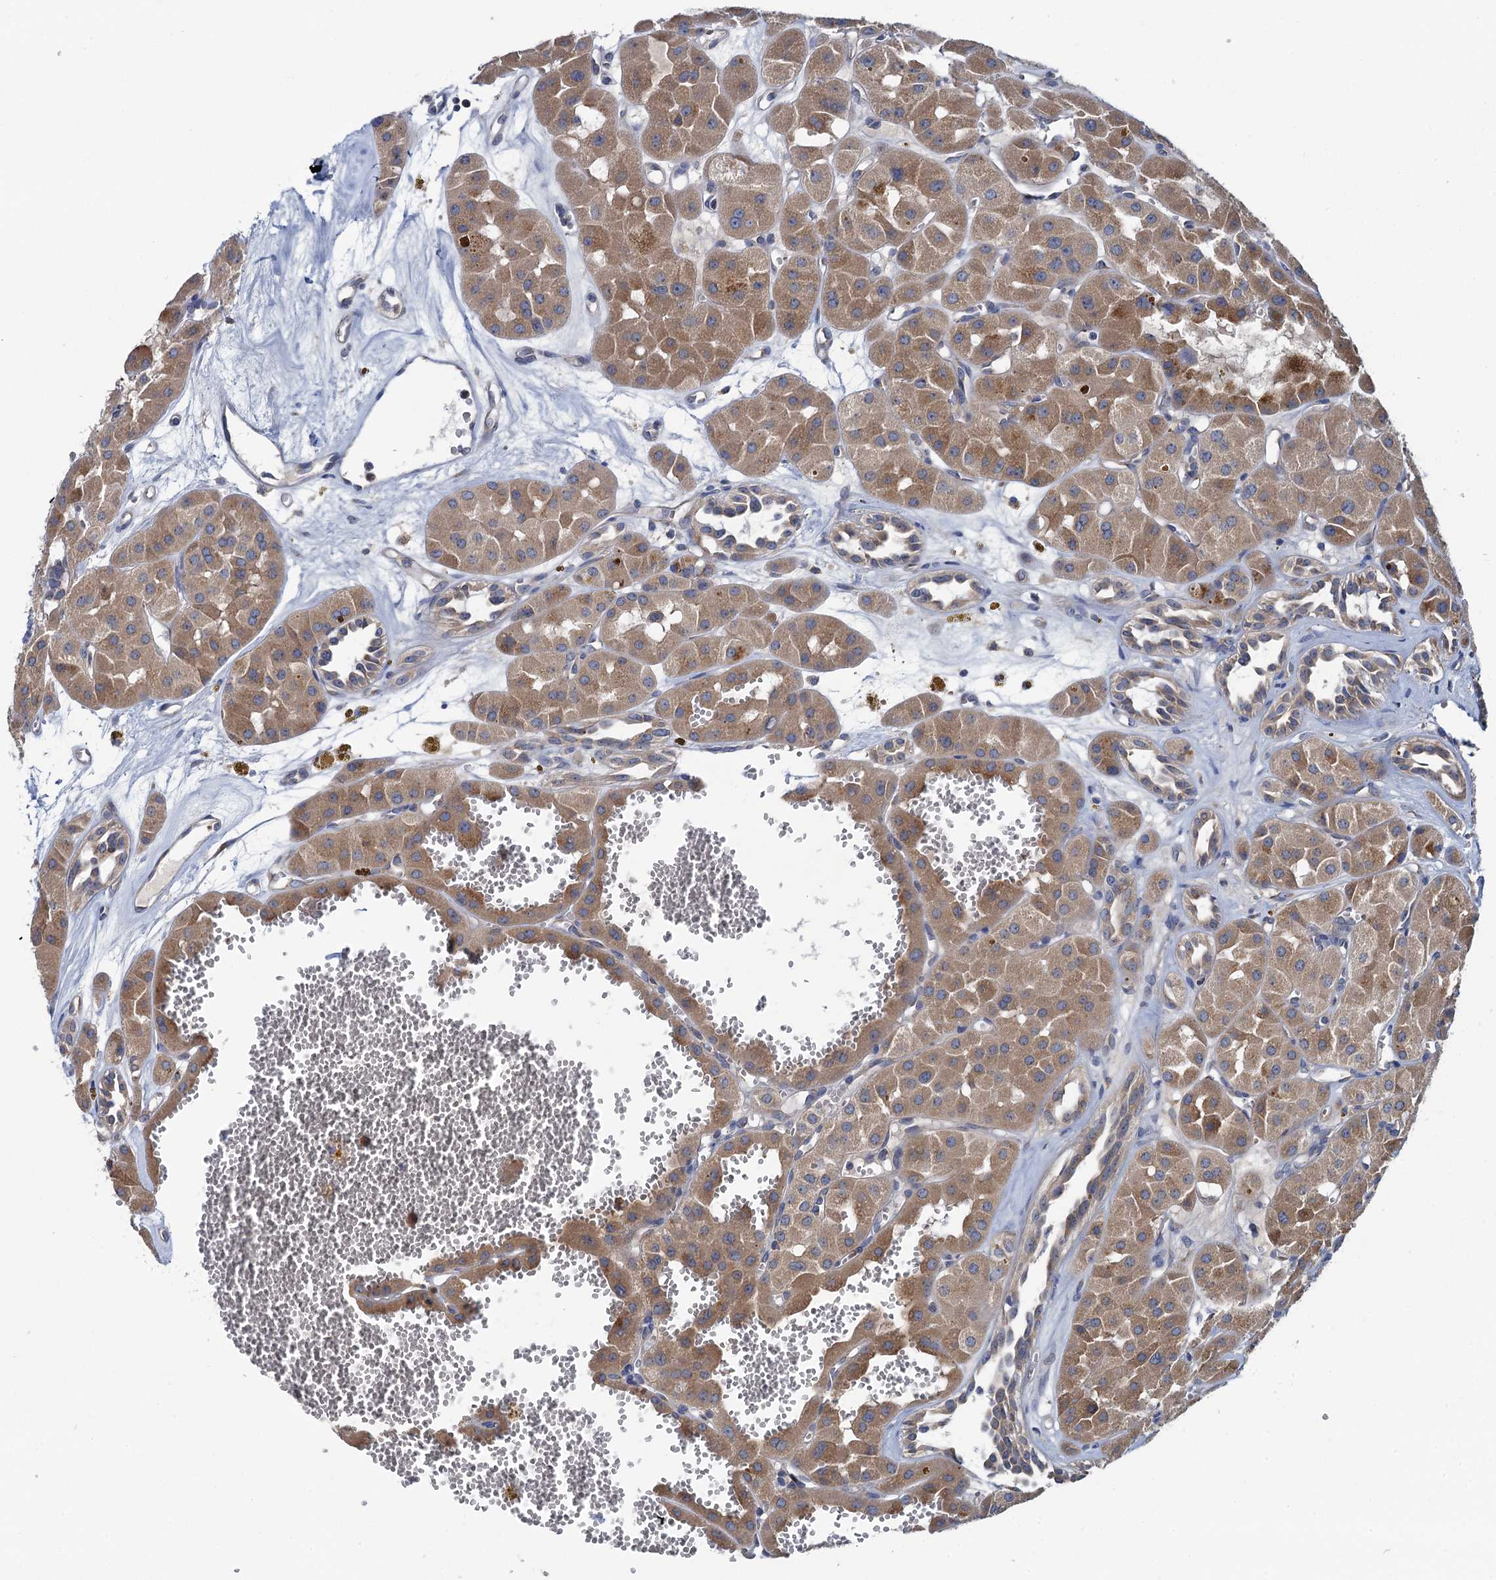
{"staining": {"intensity": "moderate", "quantity": ">75%", "location": "cytoplasmic/membranous"}, "tissue": "renal cancer", "cell_type": "Tumor cells", "image_type": "cancer", "snomed": [{"axis": "morphology", "description": "Carcinoma, NOS"}, {"axis": "topography", "description": "Kidney"}], "caption": "DAB (3,3'-diaminobenzidine) immunohistochemical staining of human renal cancer reveals moderate cytoplasmic/membranous protein staining in approximately >75% of tumor cells.", "gene": "ADCY9", "patient": {"sex": "female", "age": 75}}